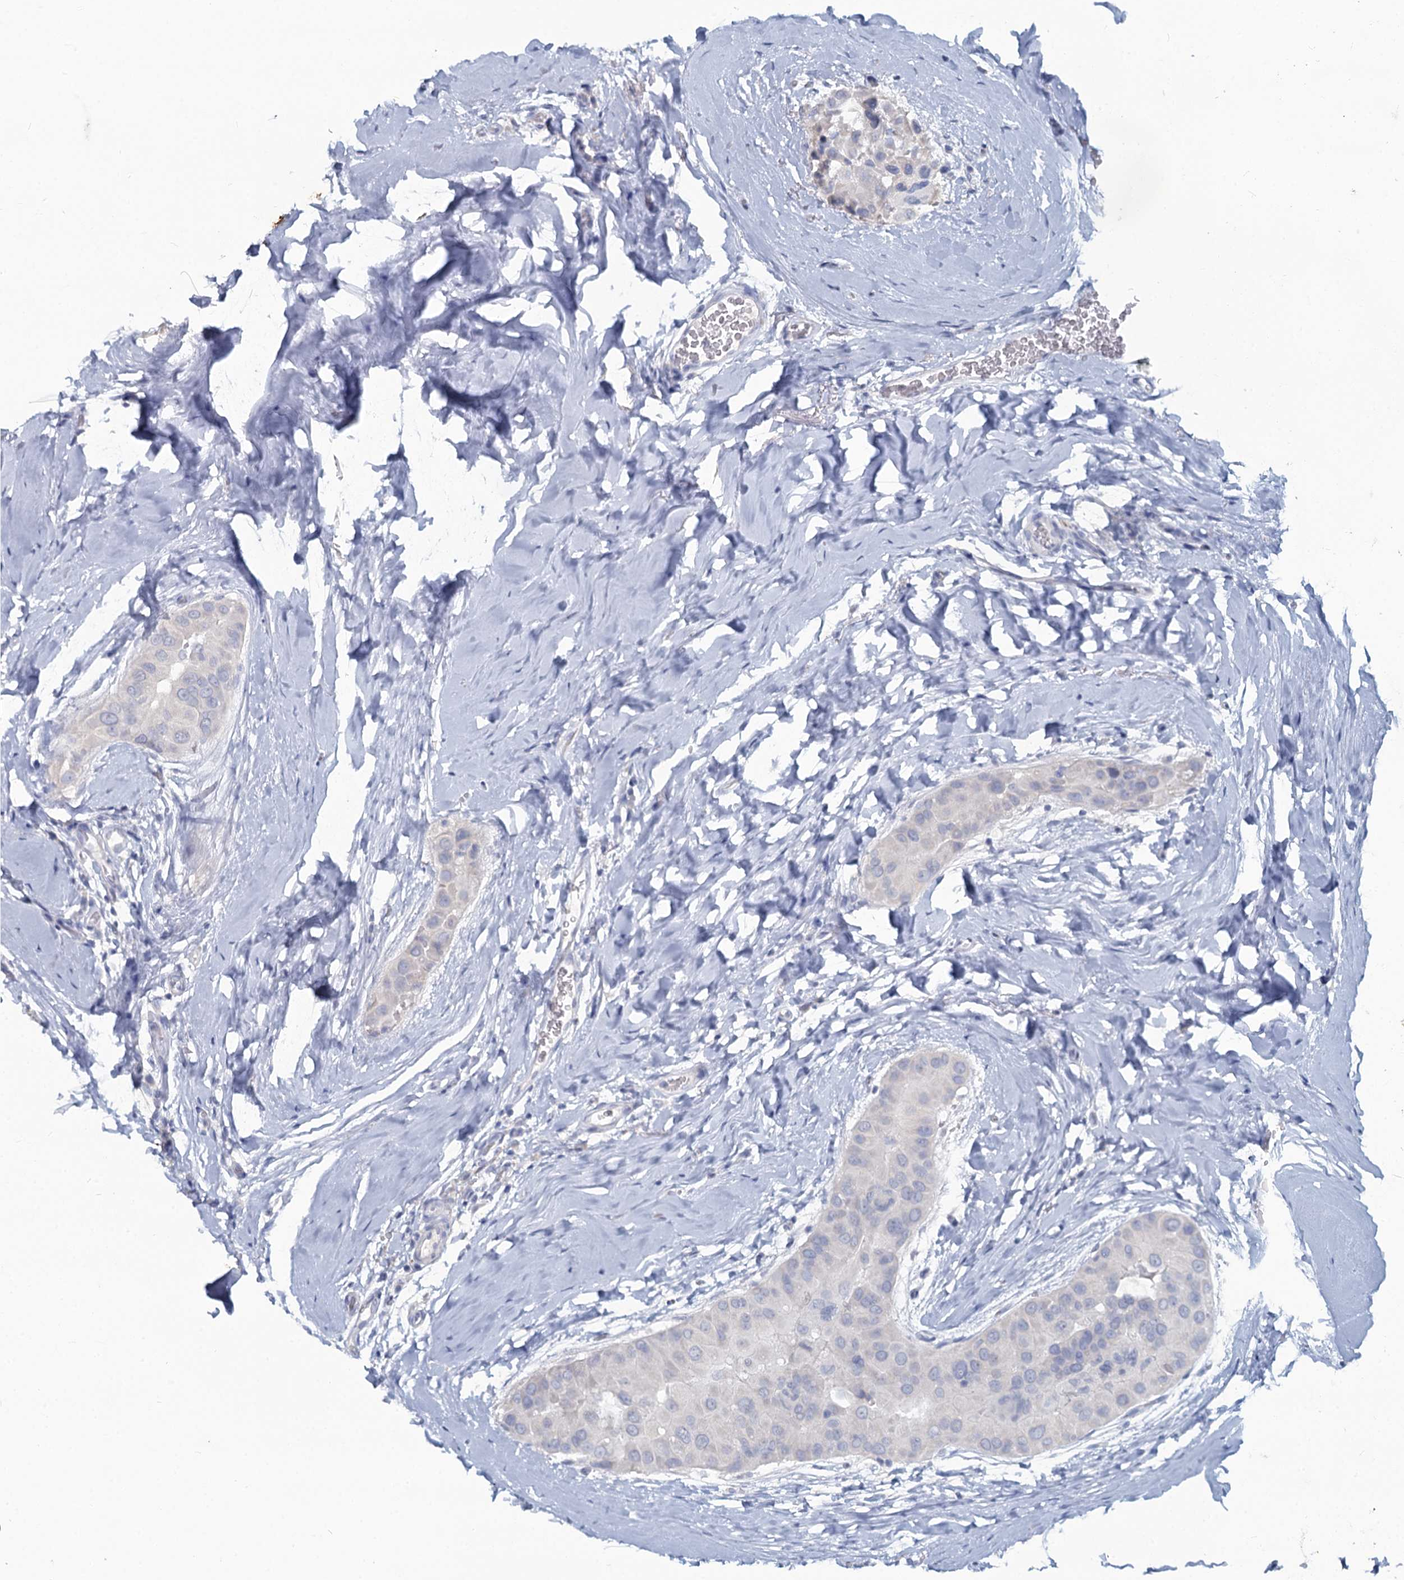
{"staining": {"intensity": "negative", "quantity": "none", "location": "none"}, "tissue": "thyroid cancer", "cell_type": "Tumor cells", "image_type": "cancer", "snomed": [{"axis": "morphology", "description": "Papillary adenocarcinoma, NOS"}, {"axis": "topography", "description": "Thyroid gland"}], "caption": "This is a micrograph of immunohistochemistry (IHC) staining of papillary adenocarcinoma (thyroid), which shows no expression in tumor cells.", "gene": "CHGA", "patient": {"sex": "male", "age": 33}}